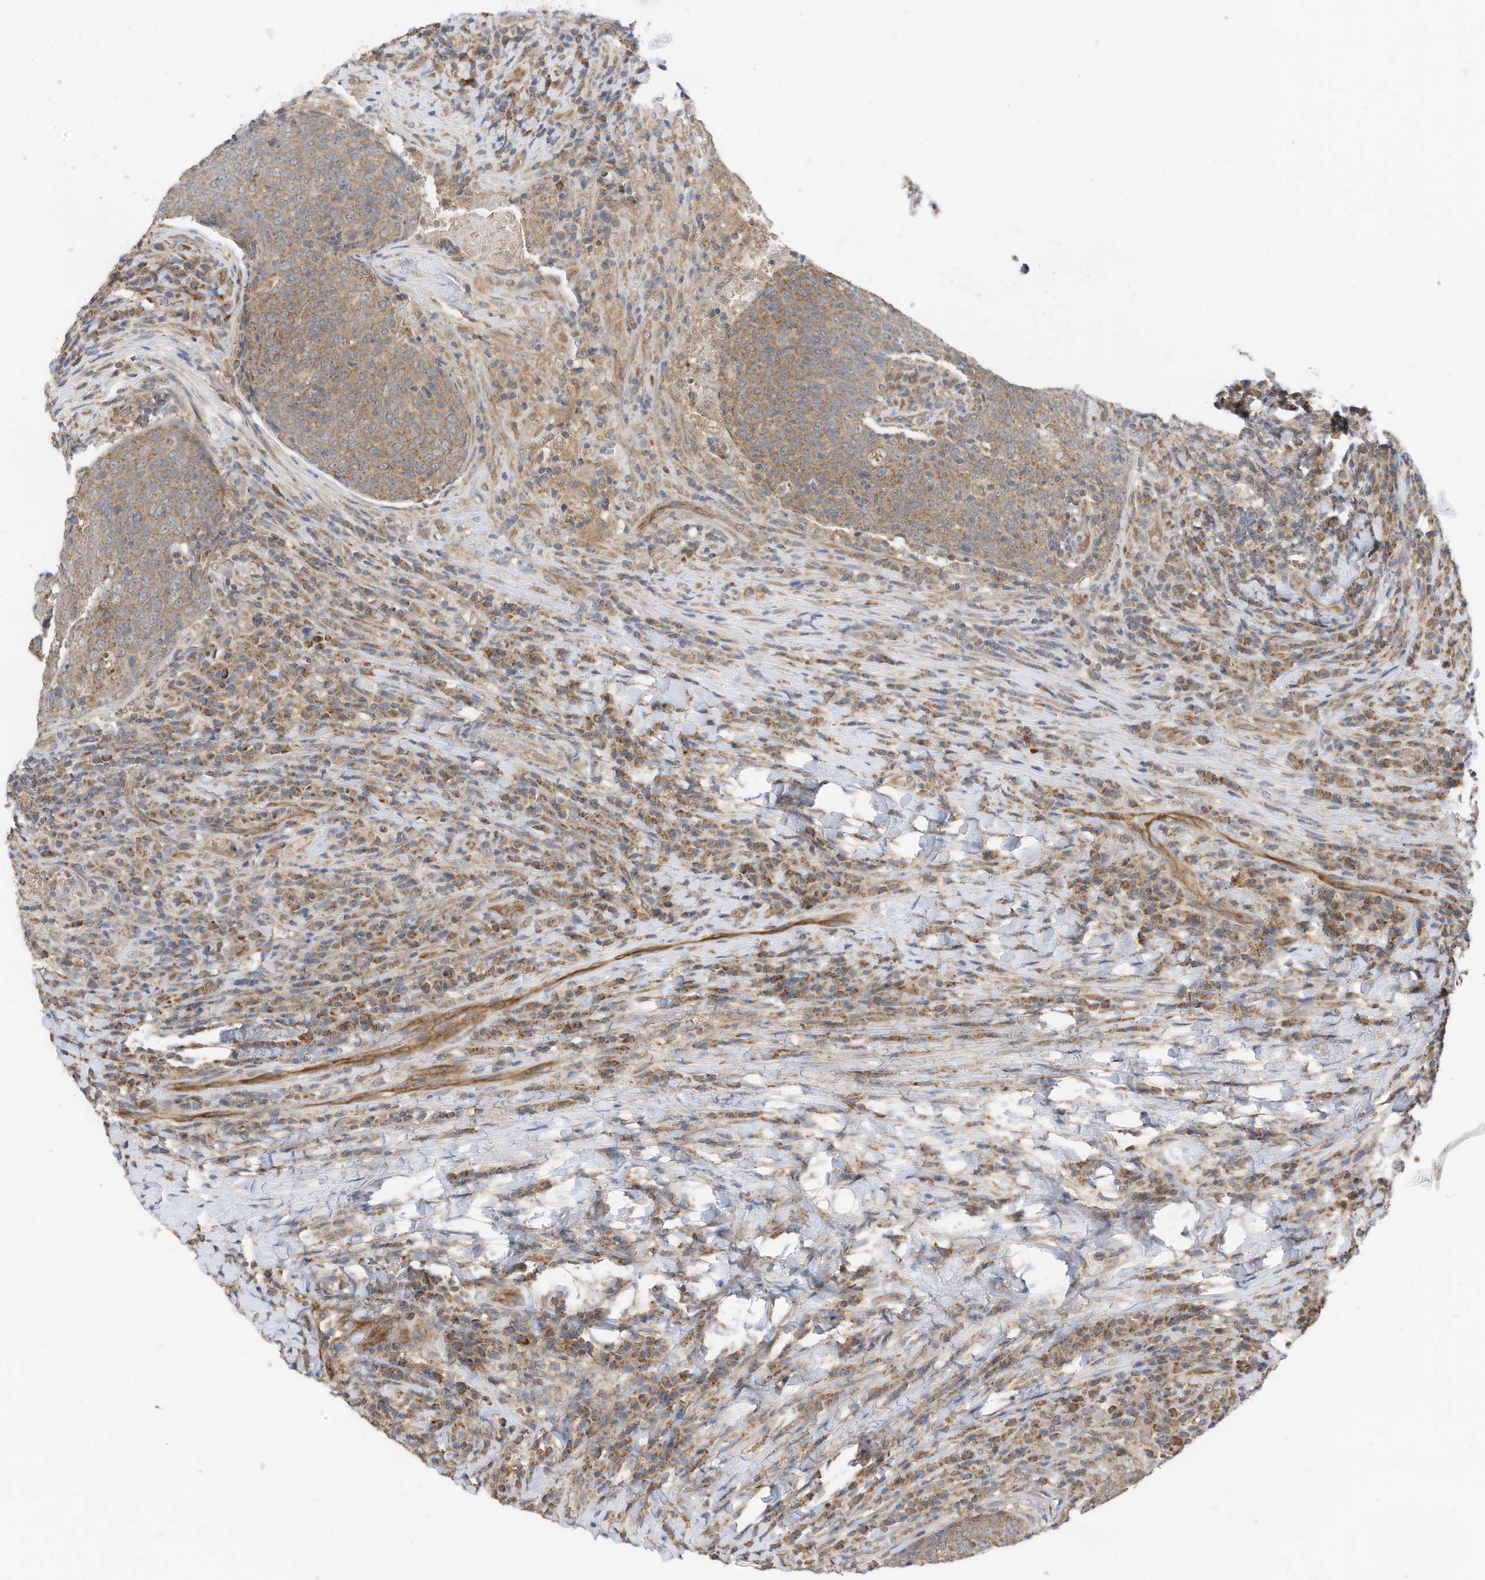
{"staining": {"intensity": "moderate", "quantity": ">75%", "location": "cytoplasmic/membranous"}, "tissue": "head and neck cancer", "cell_type": "Tumor cells", "image_type": "cancer", "snomed": [{"axis": "morphology", "description": "Squamous cell carcinoma, NOS"}, {"axis": "morphology", "description": "Squamous cell carcinoma, metastatic, NOS"}, {"axis": "topography", "description": "Lymph node"}, {"axis": "topography", "description": "Head-Neck"}], "caption": "A medium amount of moderate cytoplasmic/membranous positivity is present in approximately >75% of tumor cells in head and neck cancer (squamous cell carcinoma) tissue.", "gene": "METTL6", "patient": {"sex": "male", "age": 62}}